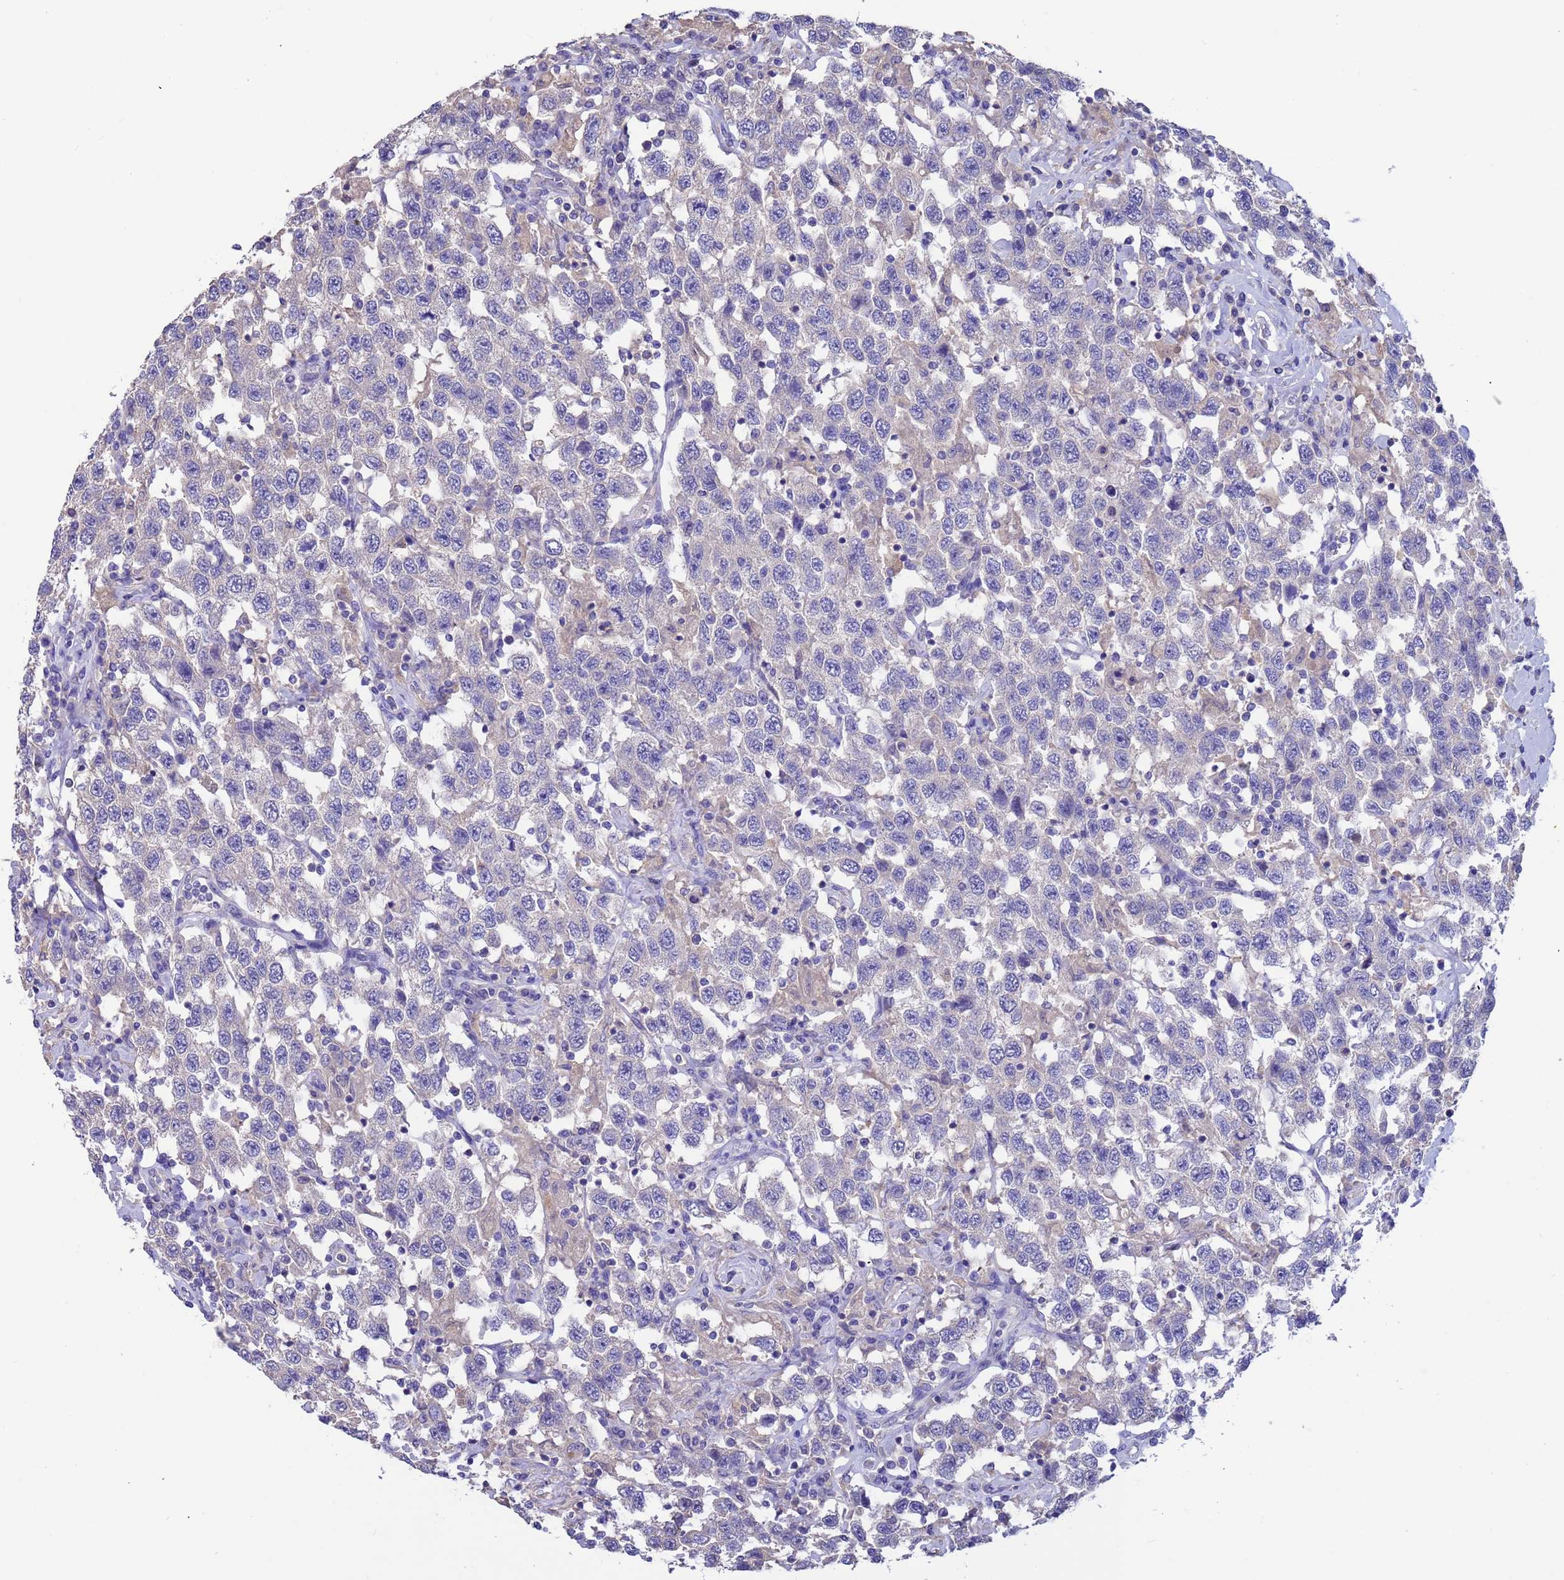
{"staining": {"intensity": "negative", "quantity": "none", "location": "none"}, "tissue": "testis cancer", "cell_type": "Tumor cells", "image_type": "cancer", "snomed": [{"axis": "morphology", "description": "Seminoma, NOS"}, {"axis": "topography", "description": "Testis"}], "caption": "Immunohistochemical staining of human testis cancer (seminoma) reveals no significant staining in tumor cells.", "gene": "SRL", "patient": {"sex": "male", "age": 41}}